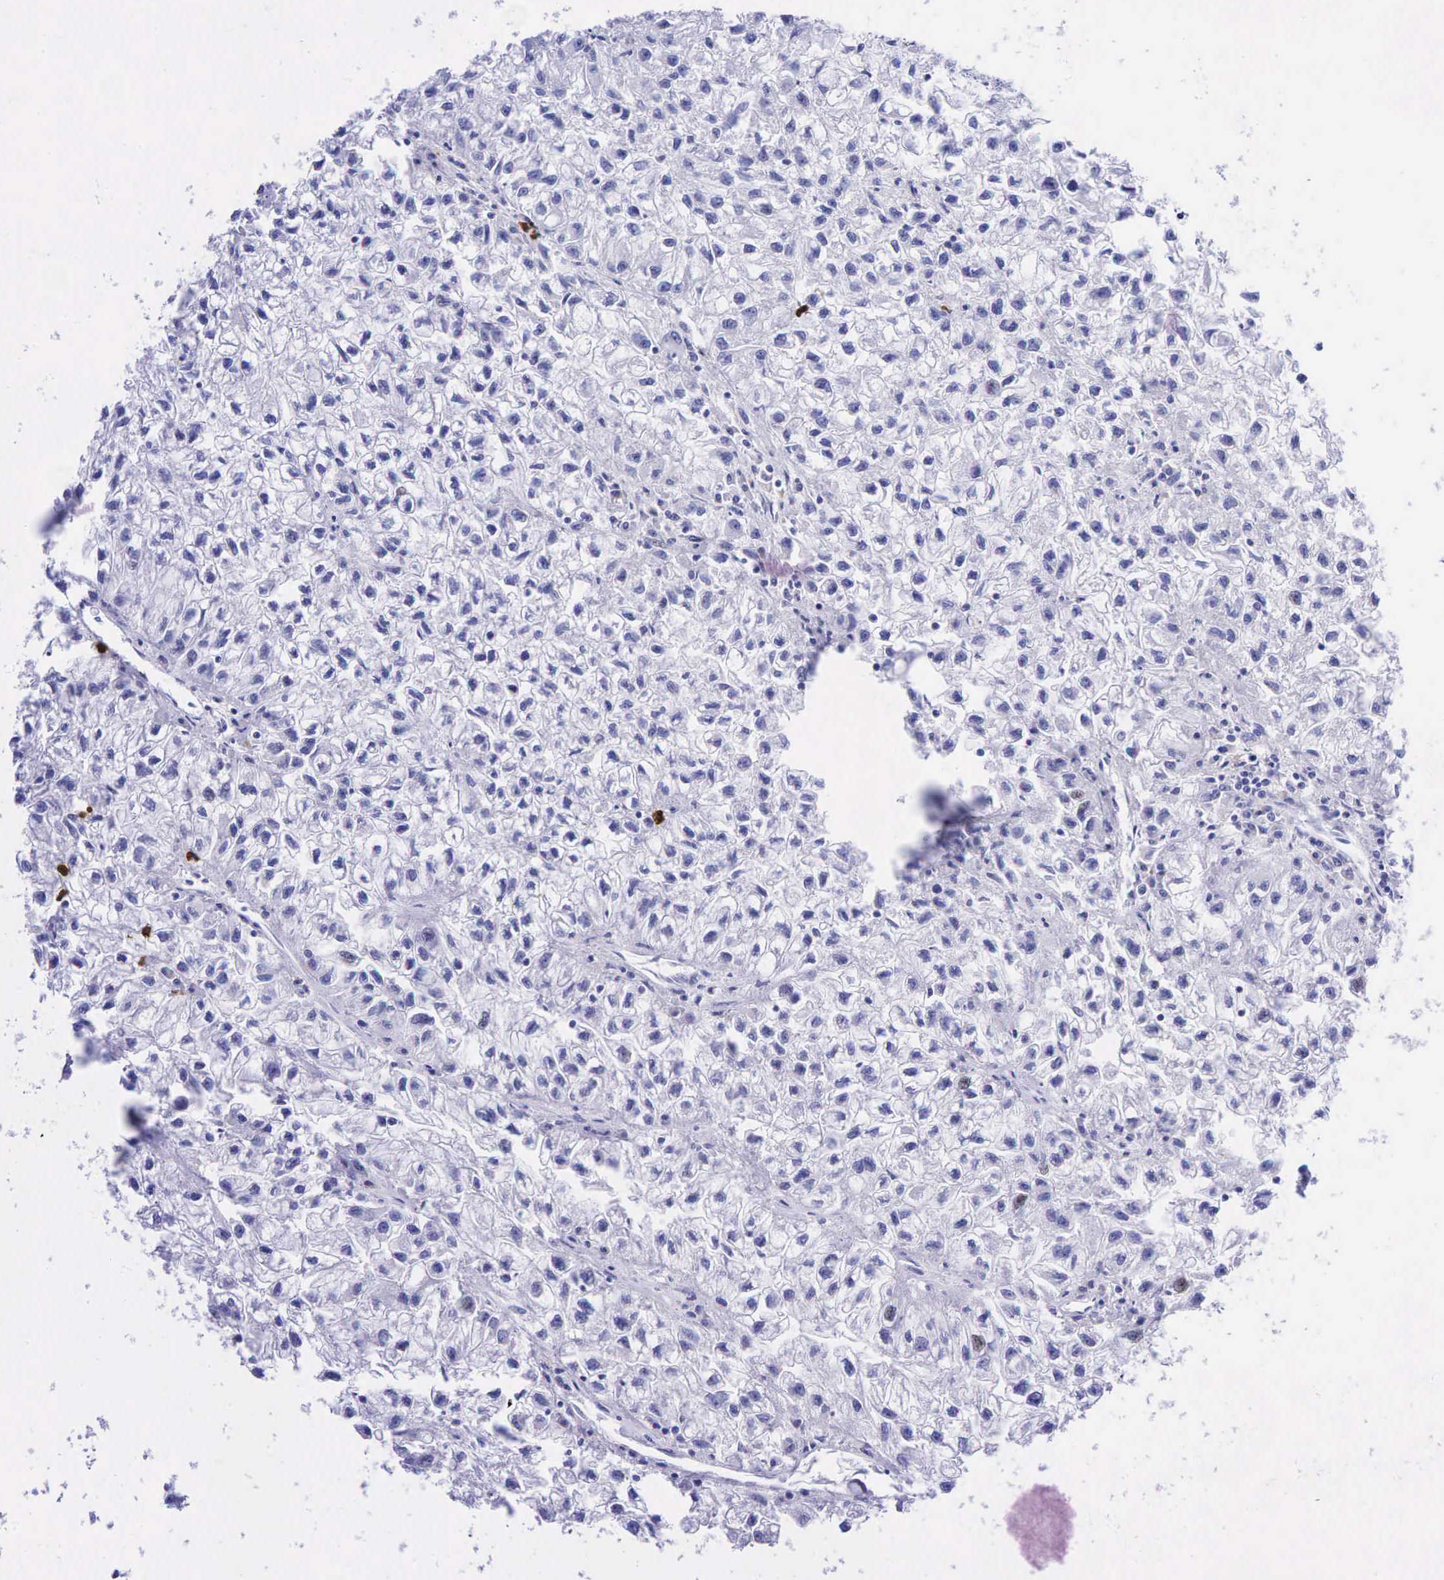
{"staining": {"intensity": "weak", "quantity": "<25%", "location": "nuclear"}, "tissue": "renal cancer", "cell_type": "Tumor cells", "image_type": "cancer", "snomed": [{"axis": "morphology", "description": "Adenocarcinoma, NOS"}, {"axis": "topography", "description": "Kidney"}], "caption": "Image shows no significant protein expression in tumor cells of renal cancer.", "gene": "FUT4", "patient": {"sex": "male", "age": 59}}